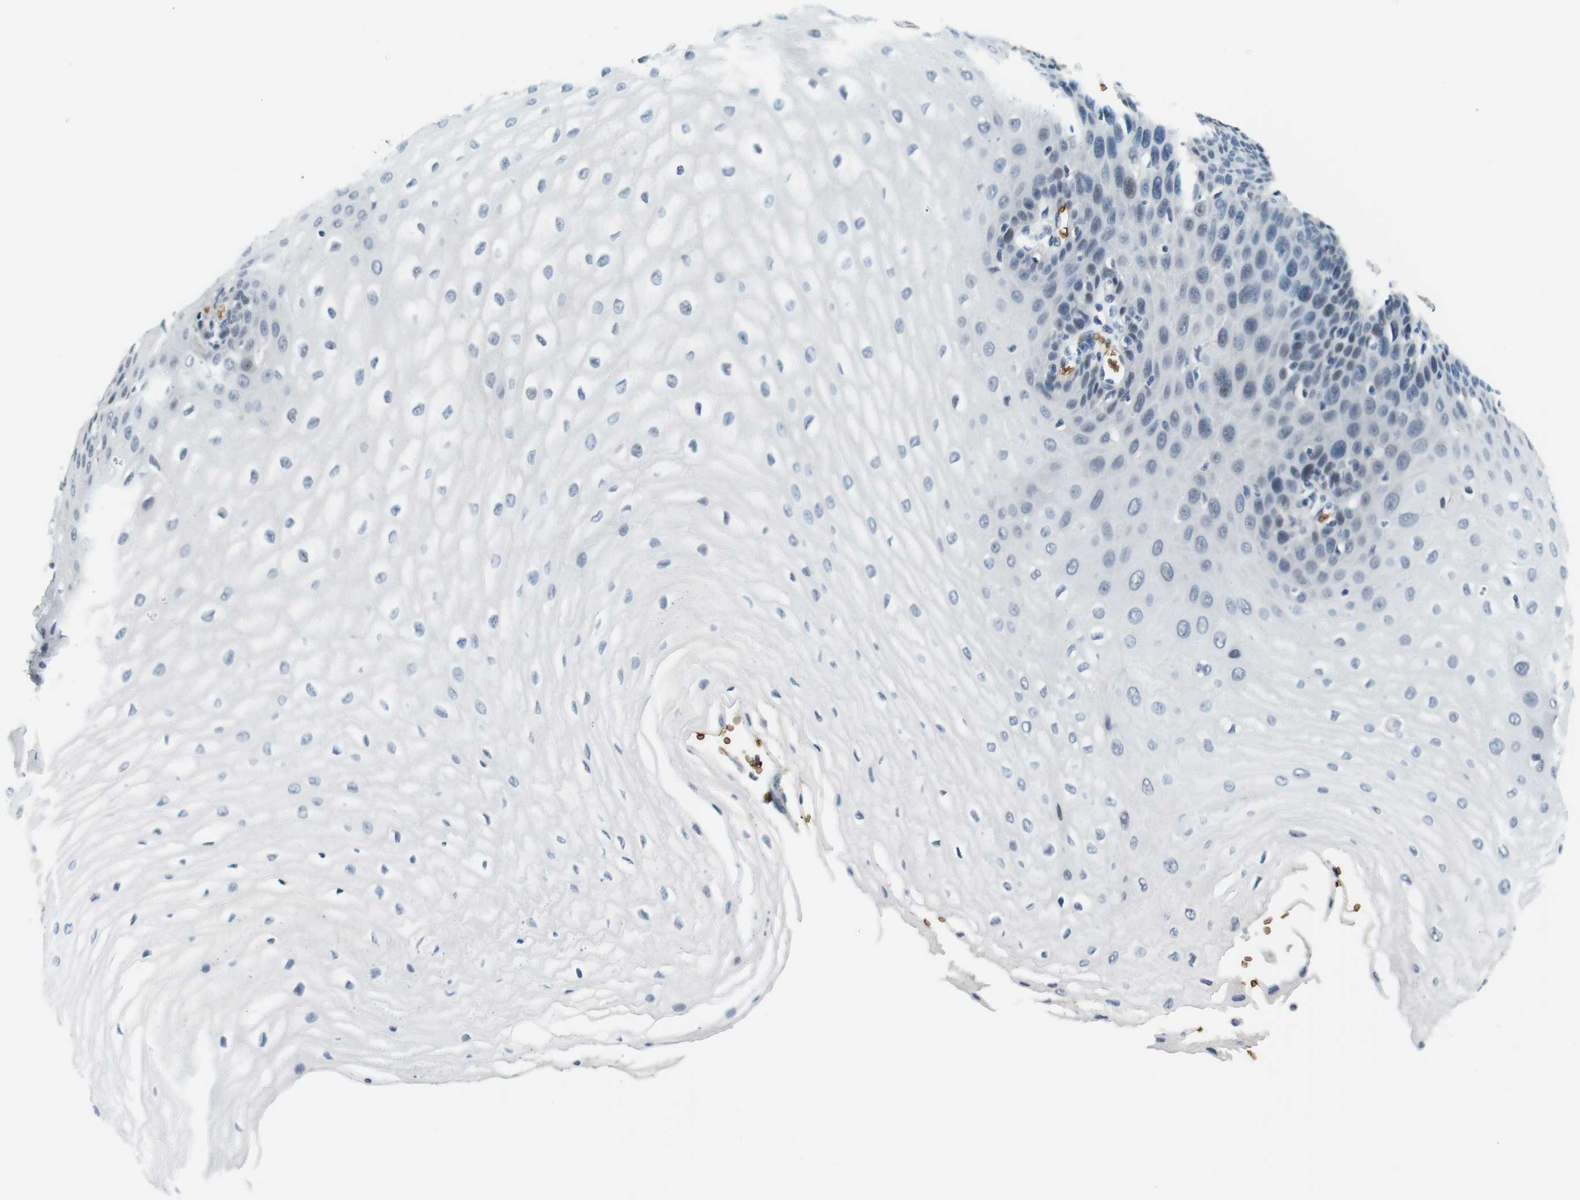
{"staining": {"intensity": "negative", "quantity": "none", "location": "none"}, "tissue": "esophagus", "cell_type": "Squamous epithelial cells", "image_type": "normal", "snomed": [{"axis": "morphology", "description": "Normal tissue, NOS"}, {"axis": "morphology", "description": "Squamous cell carcinoma, NOS"}, {"axis": "topography", "description": "Esophagus"}], "caption": "Immunohistochemical staining of normal human esophagus demonstrates no significant expression in squamous epithelial cells. Brightfield microscopy of immunohistochemistry (IHC) stained with DAB (3,3'-diaminobenzidine) (brown) and hematoxylin (blue), captured at high magnification.", "gene": "SLC4A1", "patient": {"sex": "male", "age": 65}}